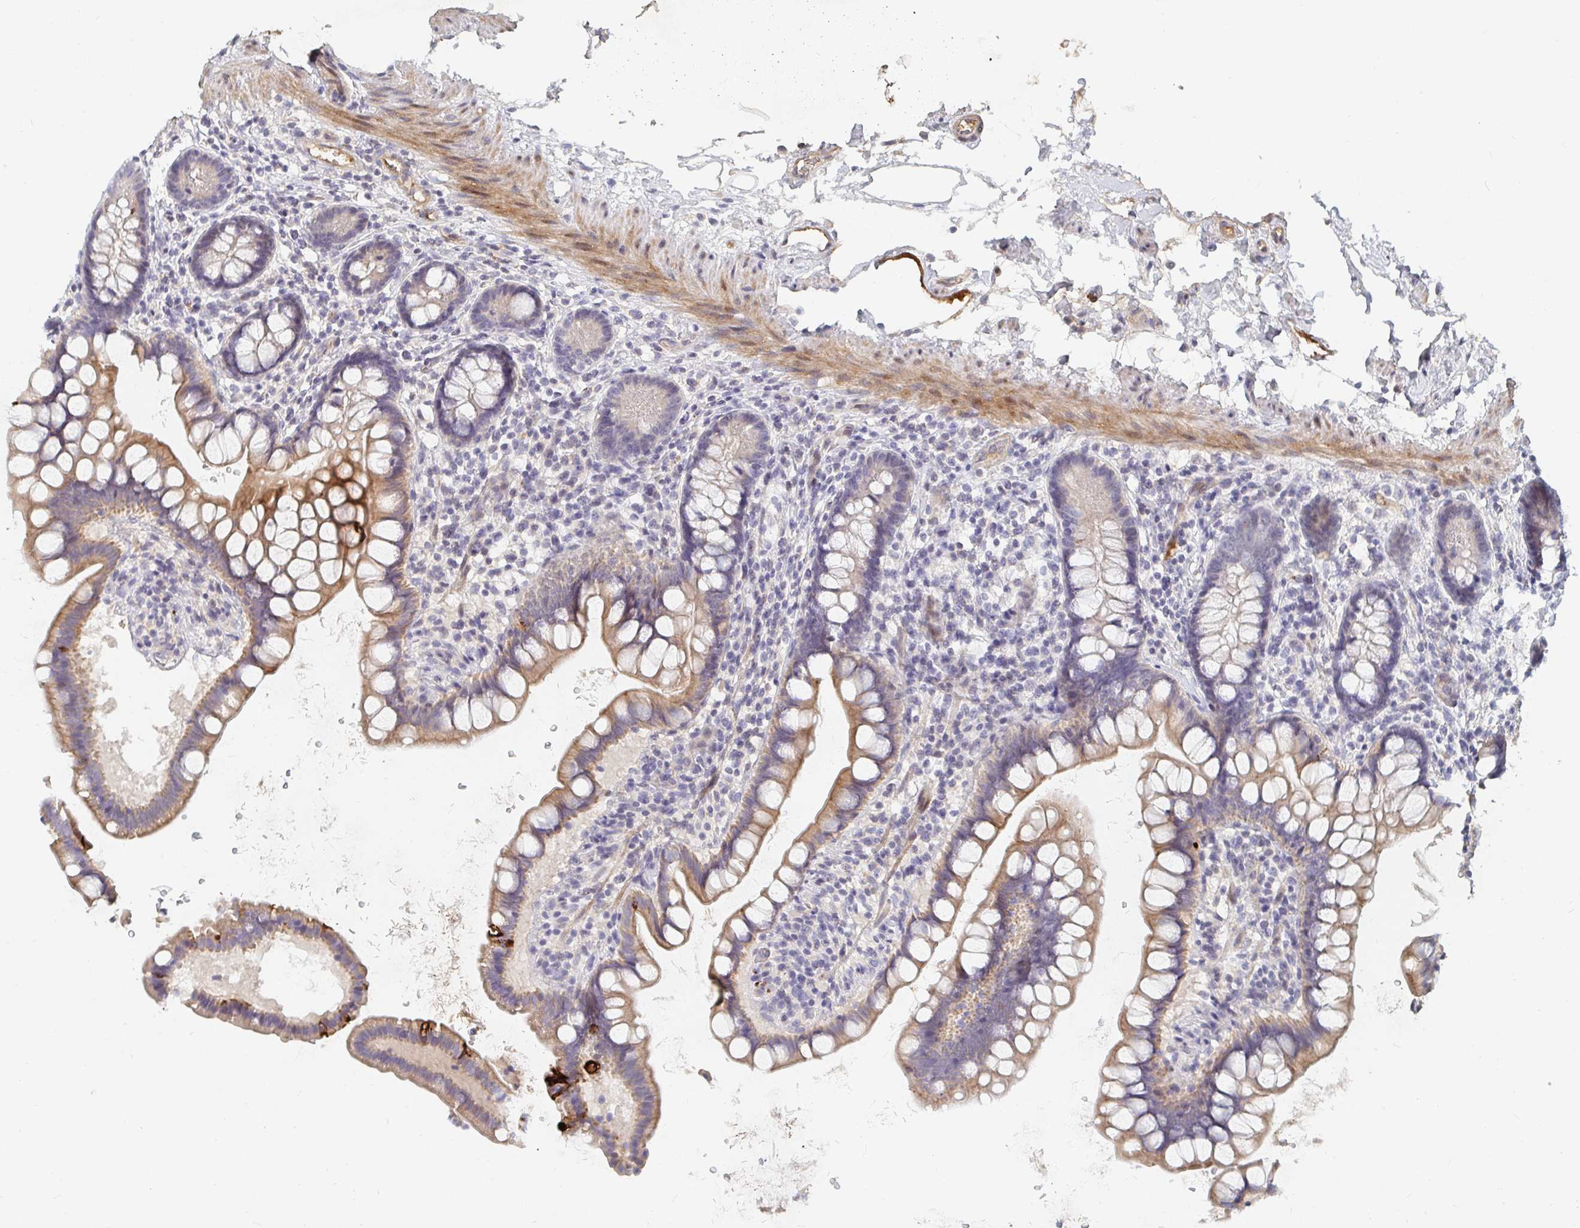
{"staining": {"intensity": "weak", "quantity": "25%-75%", "location": "cytoplasmic/membranous"}, "tissue": "small intestine", "cell_type": "Glandular cells", "image_type": "normal", "snomed": [{"axis": "morphology", "description": "Normal tissue, NOS"}, {"axis": "topography", "description": "Small intestine"}], "caption": "Protein staining by immunohistochemistry reveals weak cytoplasmic/membranous staining in approximately 25%-75% of glandular cells in benign small intestine.", "gene": "NME9", "patient": {"sex": "female", "age": 84}}